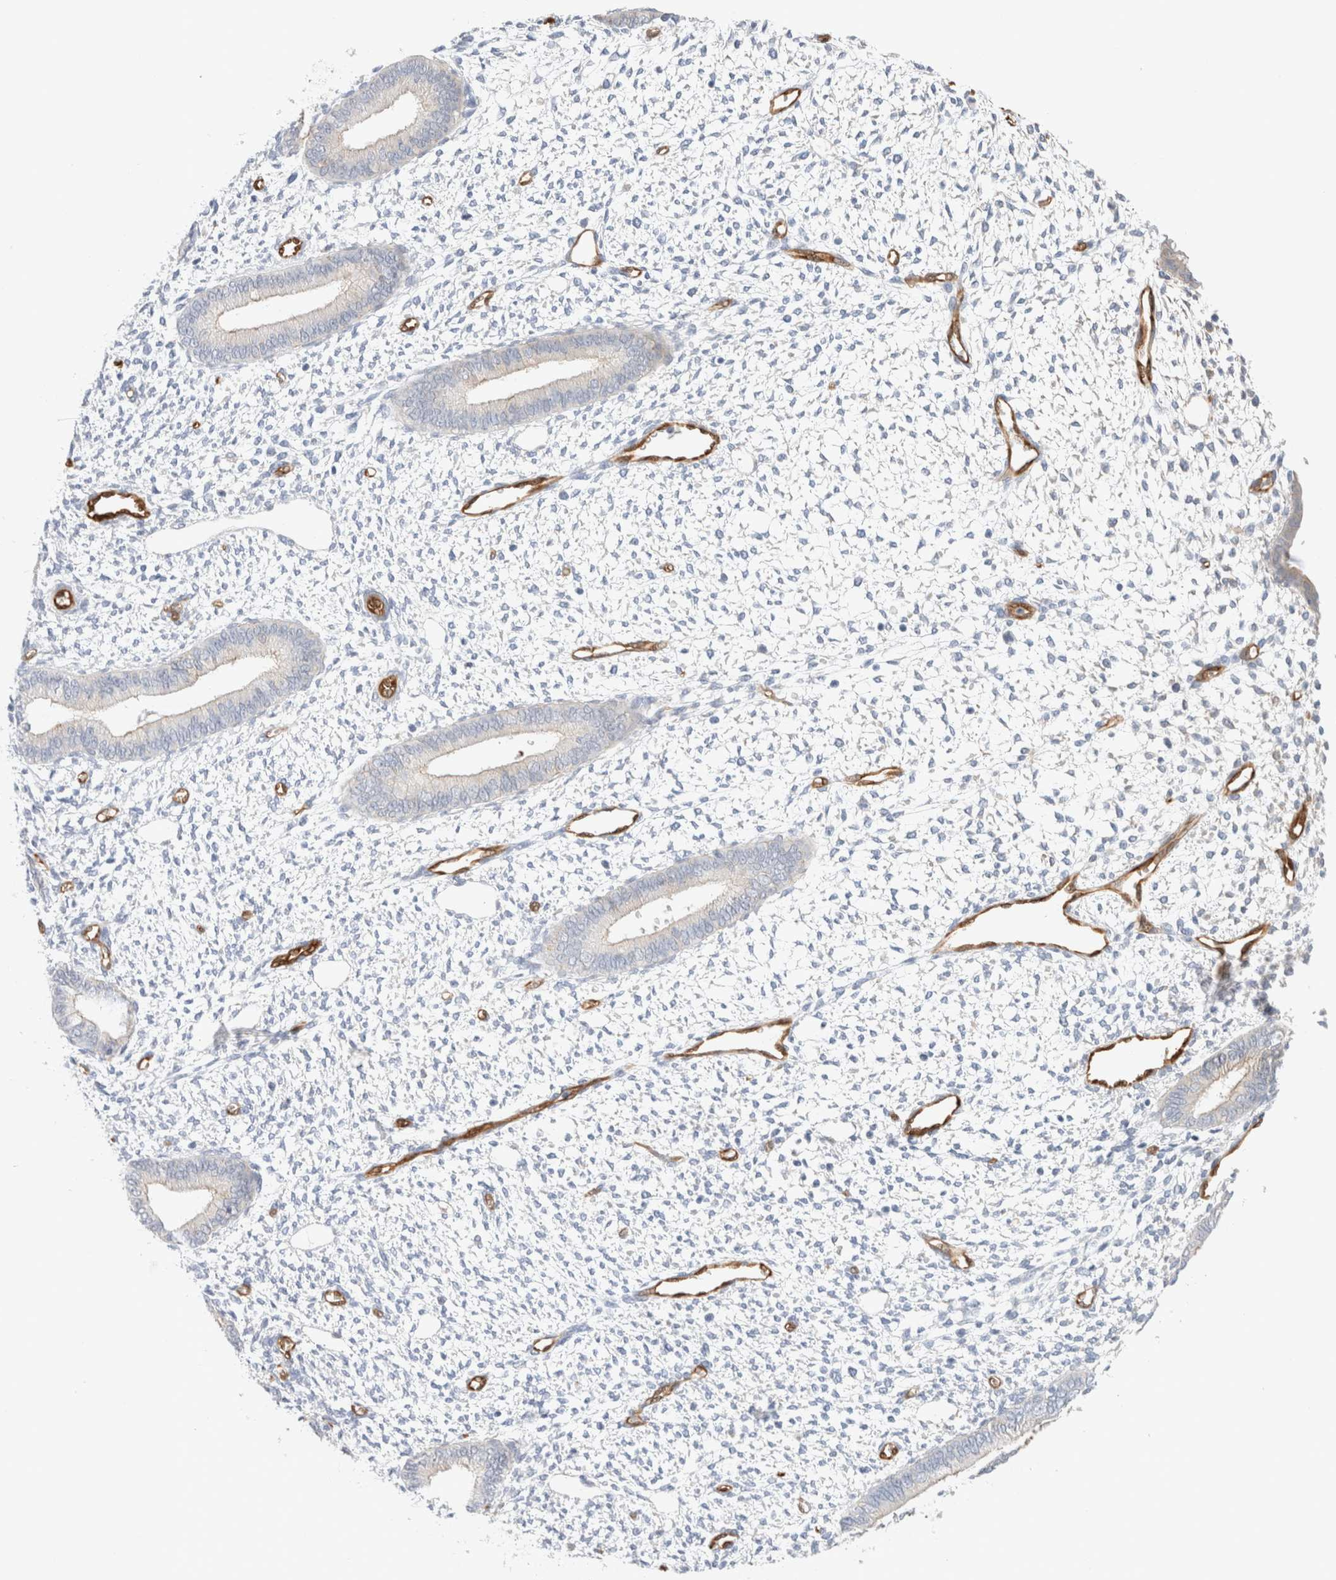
{"staining": {"intensity": "negative", "quantity": "none", "location": "none"}, "tissue": "endometrium", "cell_type": "Cells in endometrial stroma", "image_type": "normal", "snomed": [{"axis": "morphology", "description": "Normal tissue, NOS"}, {"axis": "topography", "description": "Endometrium"}], "caption": "Protein analysis of normal endometrium shows no significant expression in cells in endometrial stroma. (DAB immunohistochemistry, high magnification).", "gene": "LMCD1", "patient": {"sex": "female", "age": 46}}